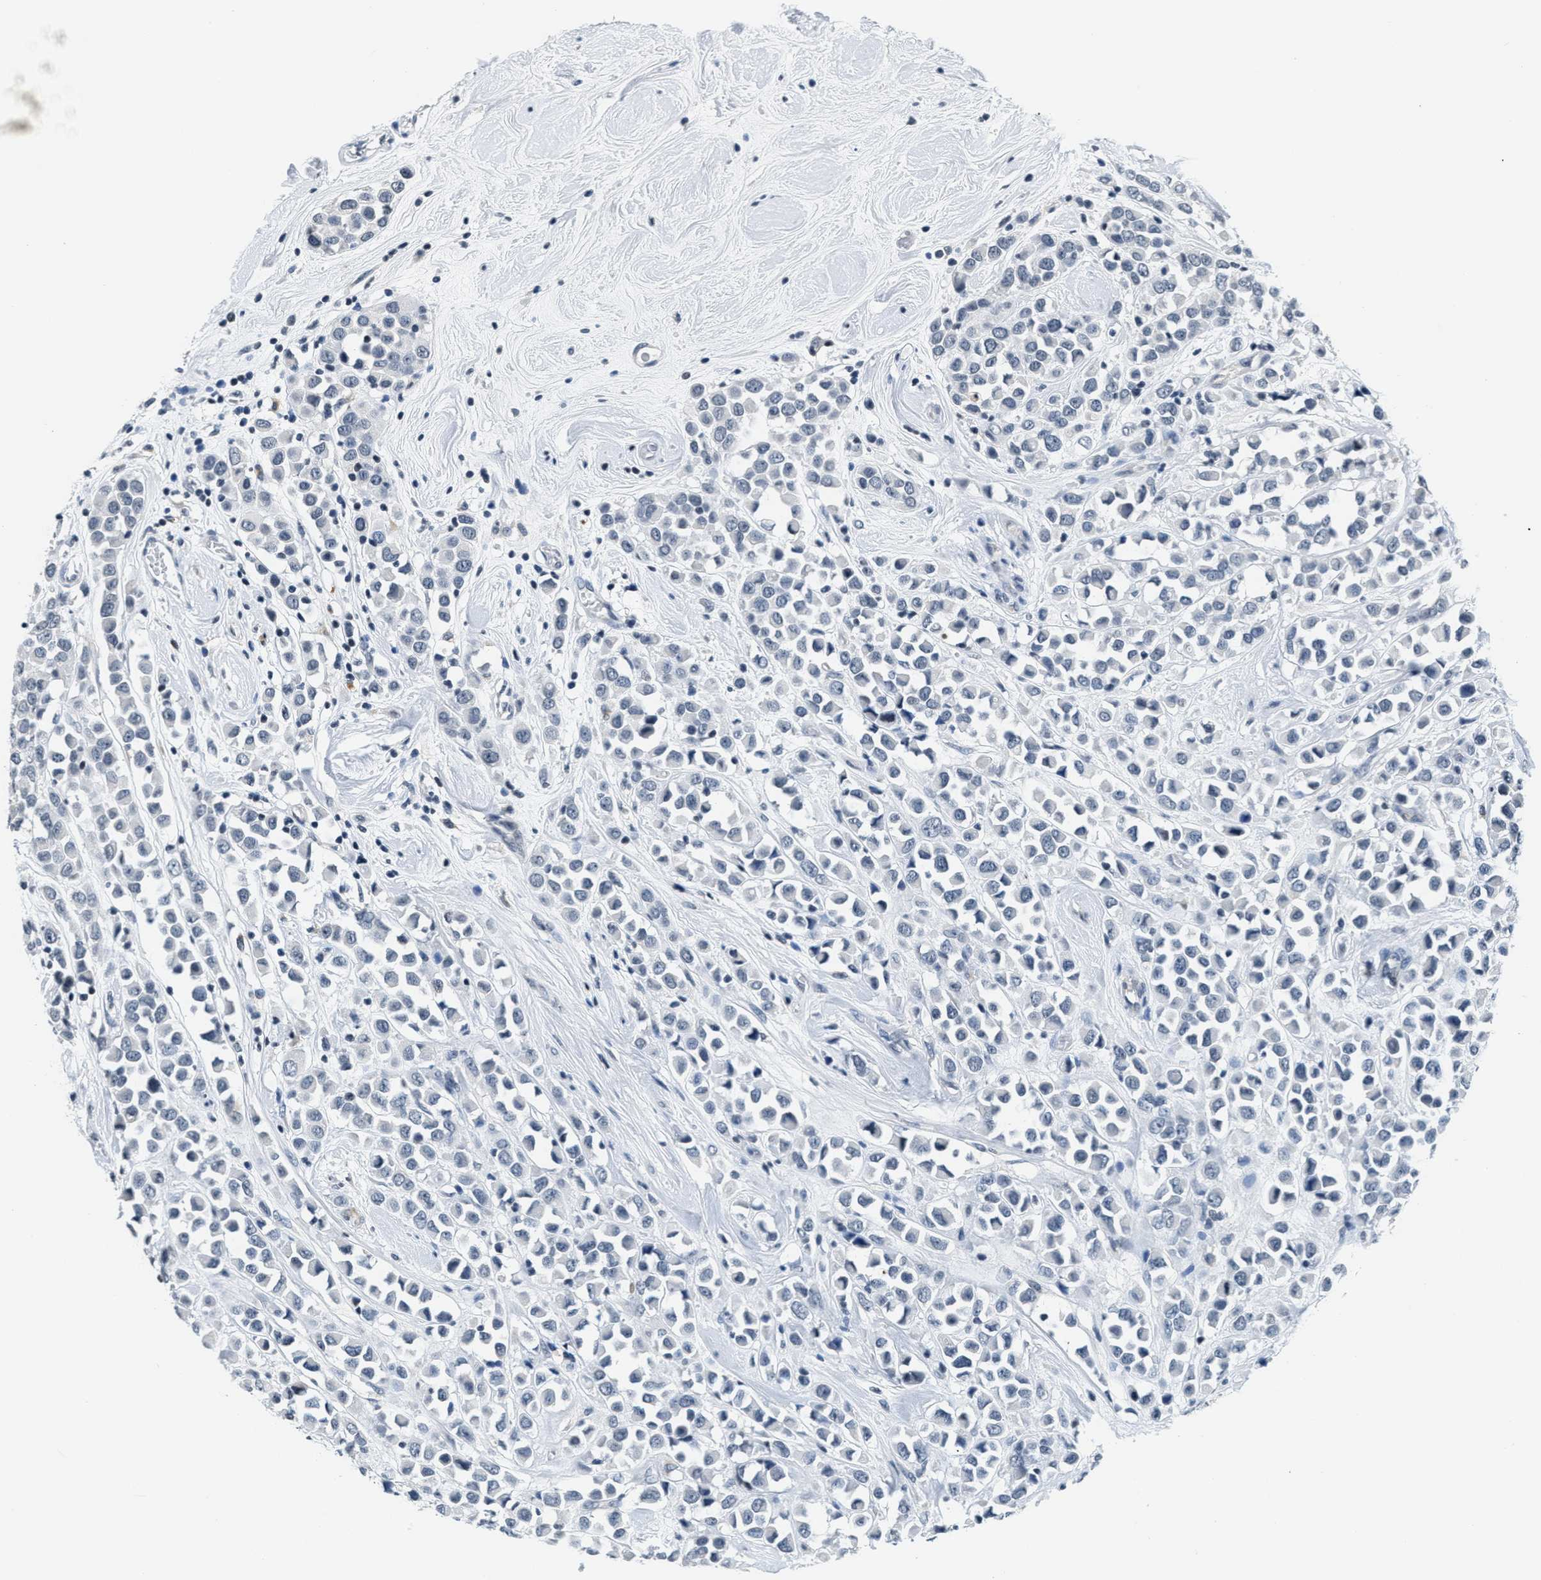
{"staining": {"intensity": "negative", "quantity": "none", "location": "none"}, "tissue": "breast cancer", "cell_type": "Tumor cells", "image_type": "cancer", "snomed": [{"axis": "morphology", "description": "Duct carcinoma"}, {"axis": "topography", "description": "Breast"}], "caption": "Tumor cells show no significant protein staining in infiltrating ductal carcinoma (breast).", "gene": "CA4", "patient": {"sex": "female", "age": 61}}